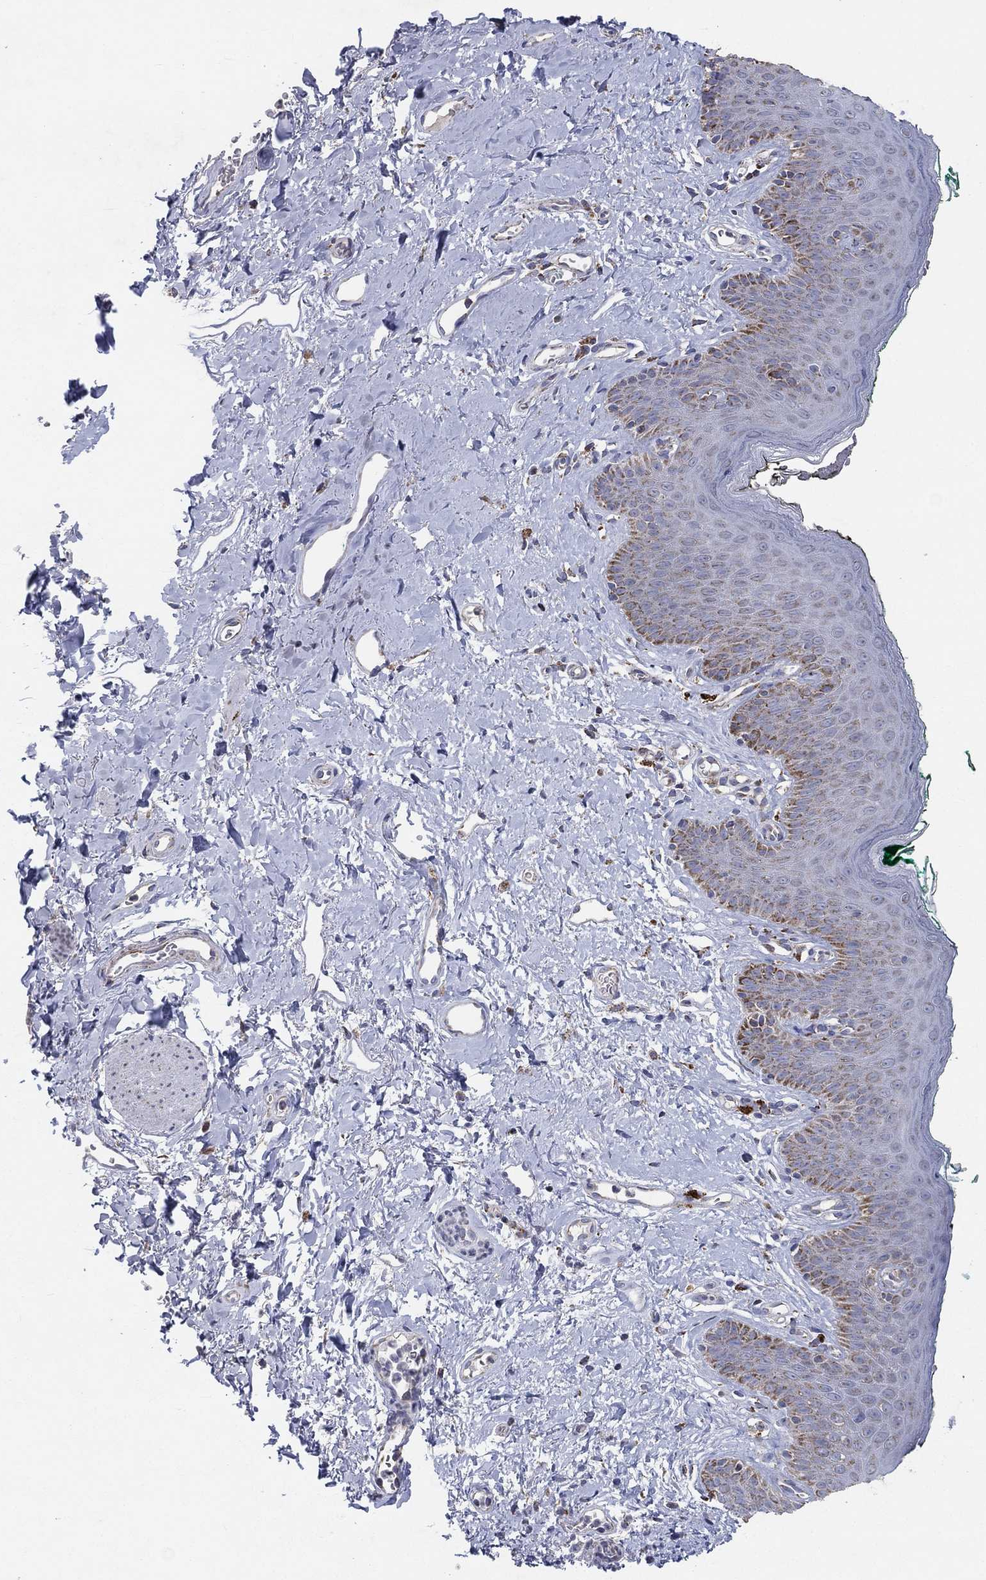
{"staining": {"intensity": "weak", "quantity": "25%-75%", "location": "cytoplasmic/membranous"}, "tissue": "skin", "cell_type": "Epidermal cells", "image_type": "normal", "snomed": [{"axis": "morphology", "description": "Normal tissue, NOS"}, {"axis": "topography", "description": "Vulva"}], "caption": "Immunohistochemical staining of normal skin reveals weak cytoplasmic/membranous protein positivity in about 25%-75% of epidermal cells.", "gene": "C9orf85", "patient": {"sex": "female", "age": 66}}